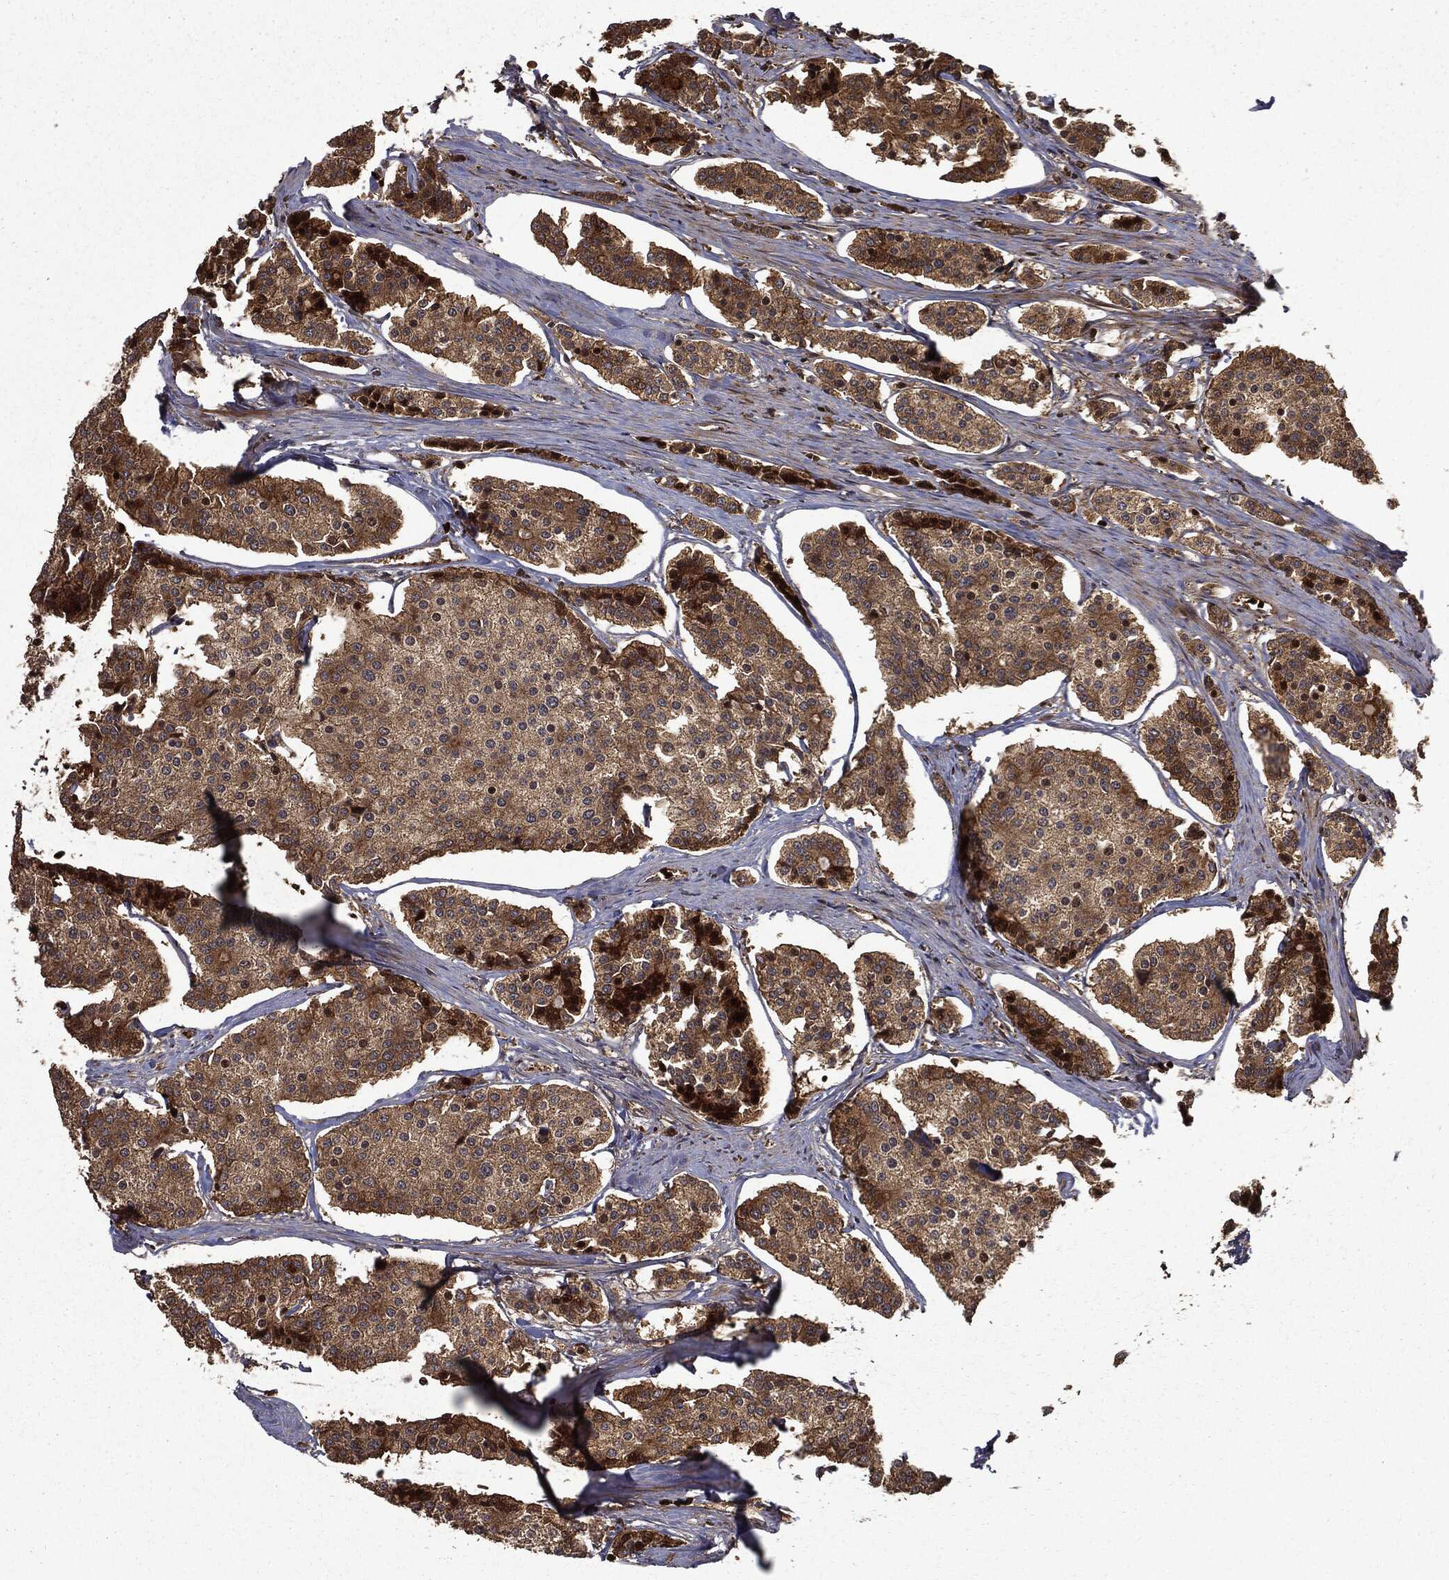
{"staining": {"intensity": "moderate", "quantity": ">75%", "location": "cytoplasmic/membranous"}, "tissue": "carcinoid", "cell_type": "Tumor cells", "image_type": "cancer", "snomed": [{"axis": "morphology", "description": "Carcinoid, malignant, NOS"}, {"axis": "topography", "description": "Small intestine"}], "caption": "Protein expression analysis of carcinoid exhibits moderate cytoplasmic/membranous positivity in about >75% of tumor cells.", "gene": "HTT", "patient": {"sex": "female", "age": 65}}